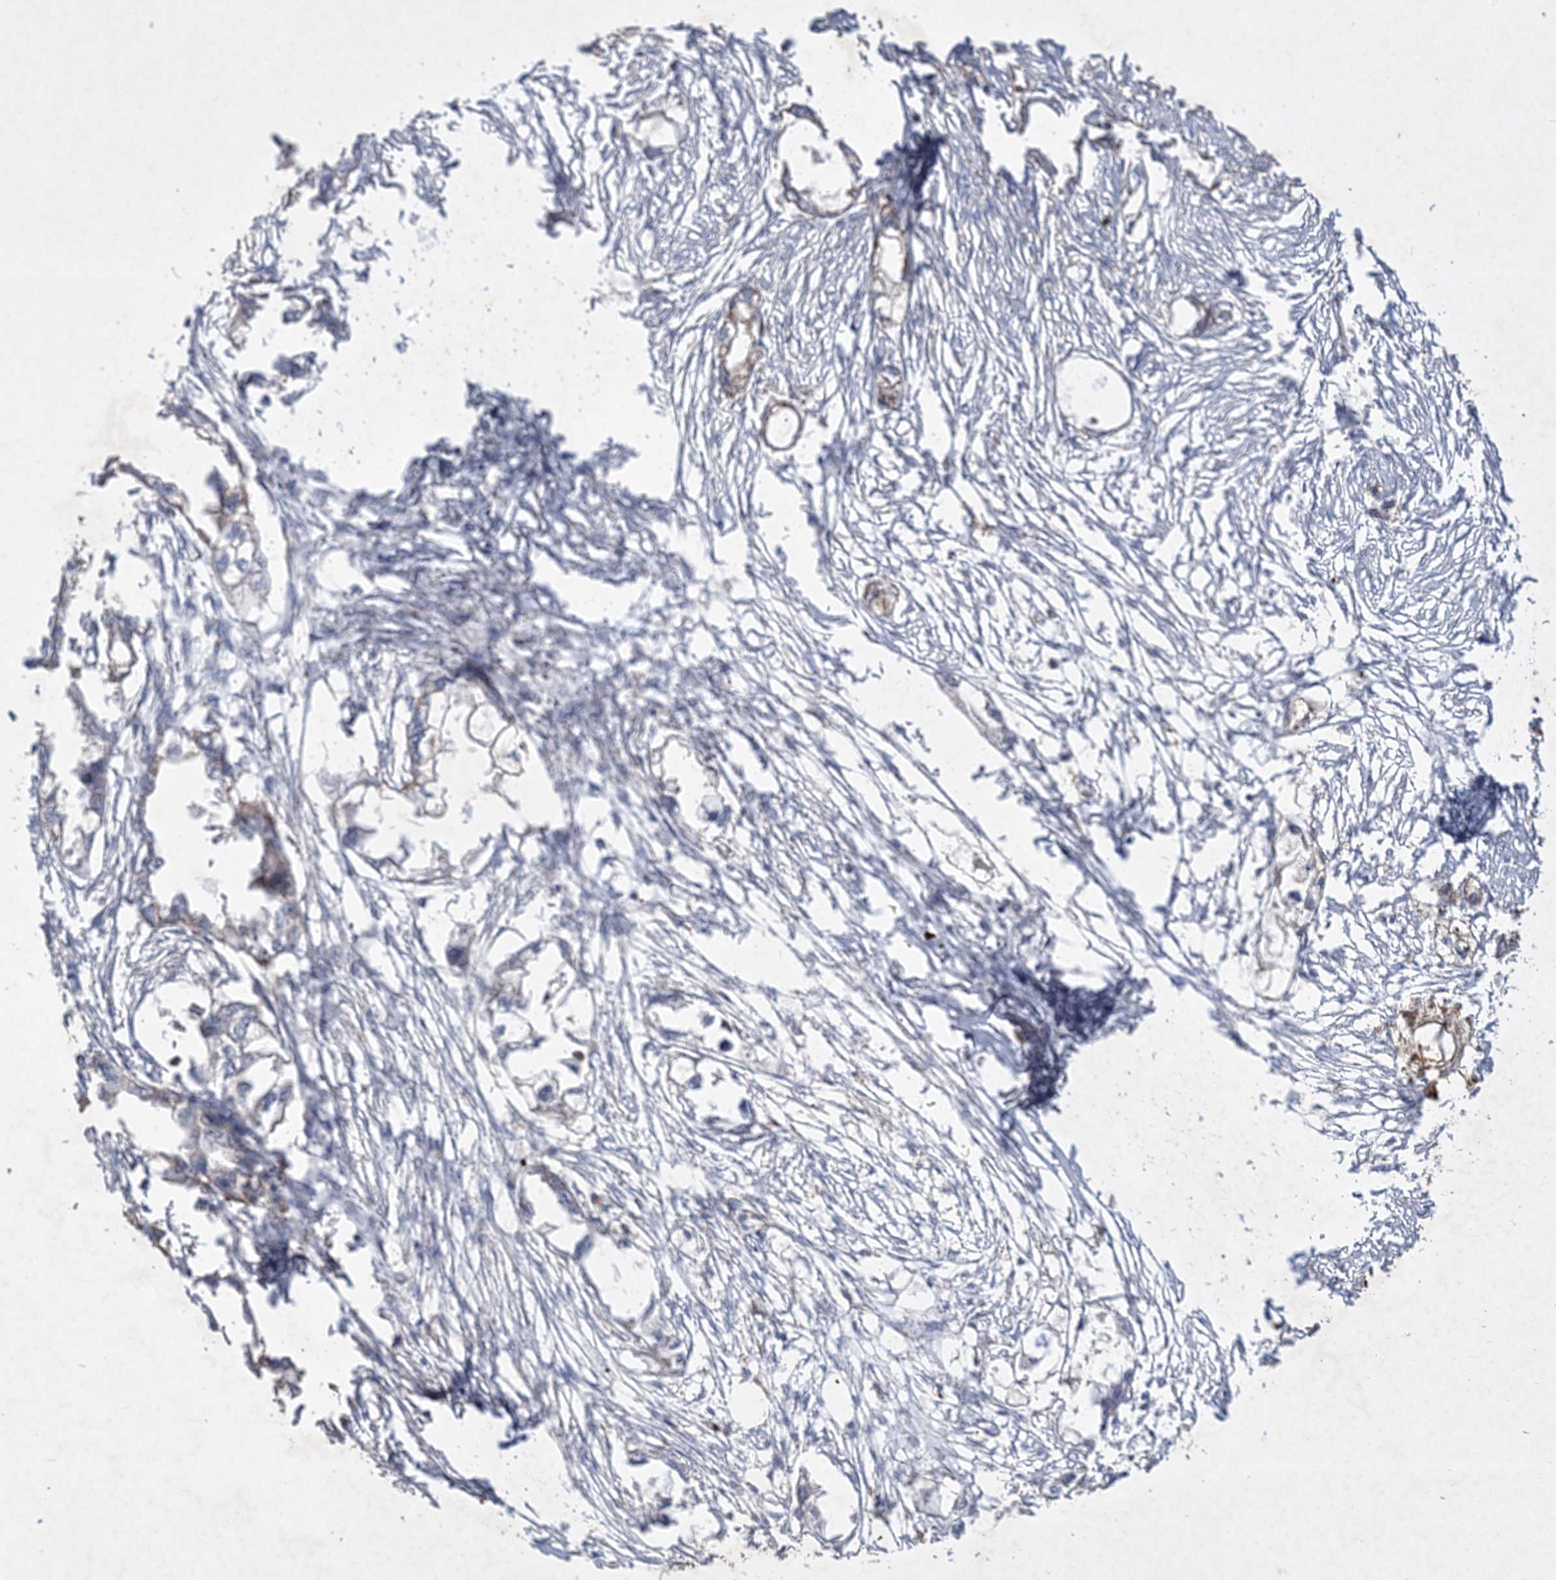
{"staining": {"intensity": "weak", "quantity": "<25%", "location": "cytoplasmic/membranous"}, "tissue": "endometrial cancer", "cell_type": "Tumor cells", "image_type": "cancer", "snomed": [{"axis": "morphology", "description": "Adenocarcinoma, NOS"}, {"axis": "morphology", "description": "Adenocarcinoma, metastatic, NOS"}, {"axis": "topography", "description": "Adipose tissue"}, {"axis": "topography", "description": "Endometrium"}], "caption": "Endometrial adenocarcinoma stained for a protein using IHC shows no staining tumor cells.", "gene": "MASP2", "patient": {"sex": "female", "age": 67}}